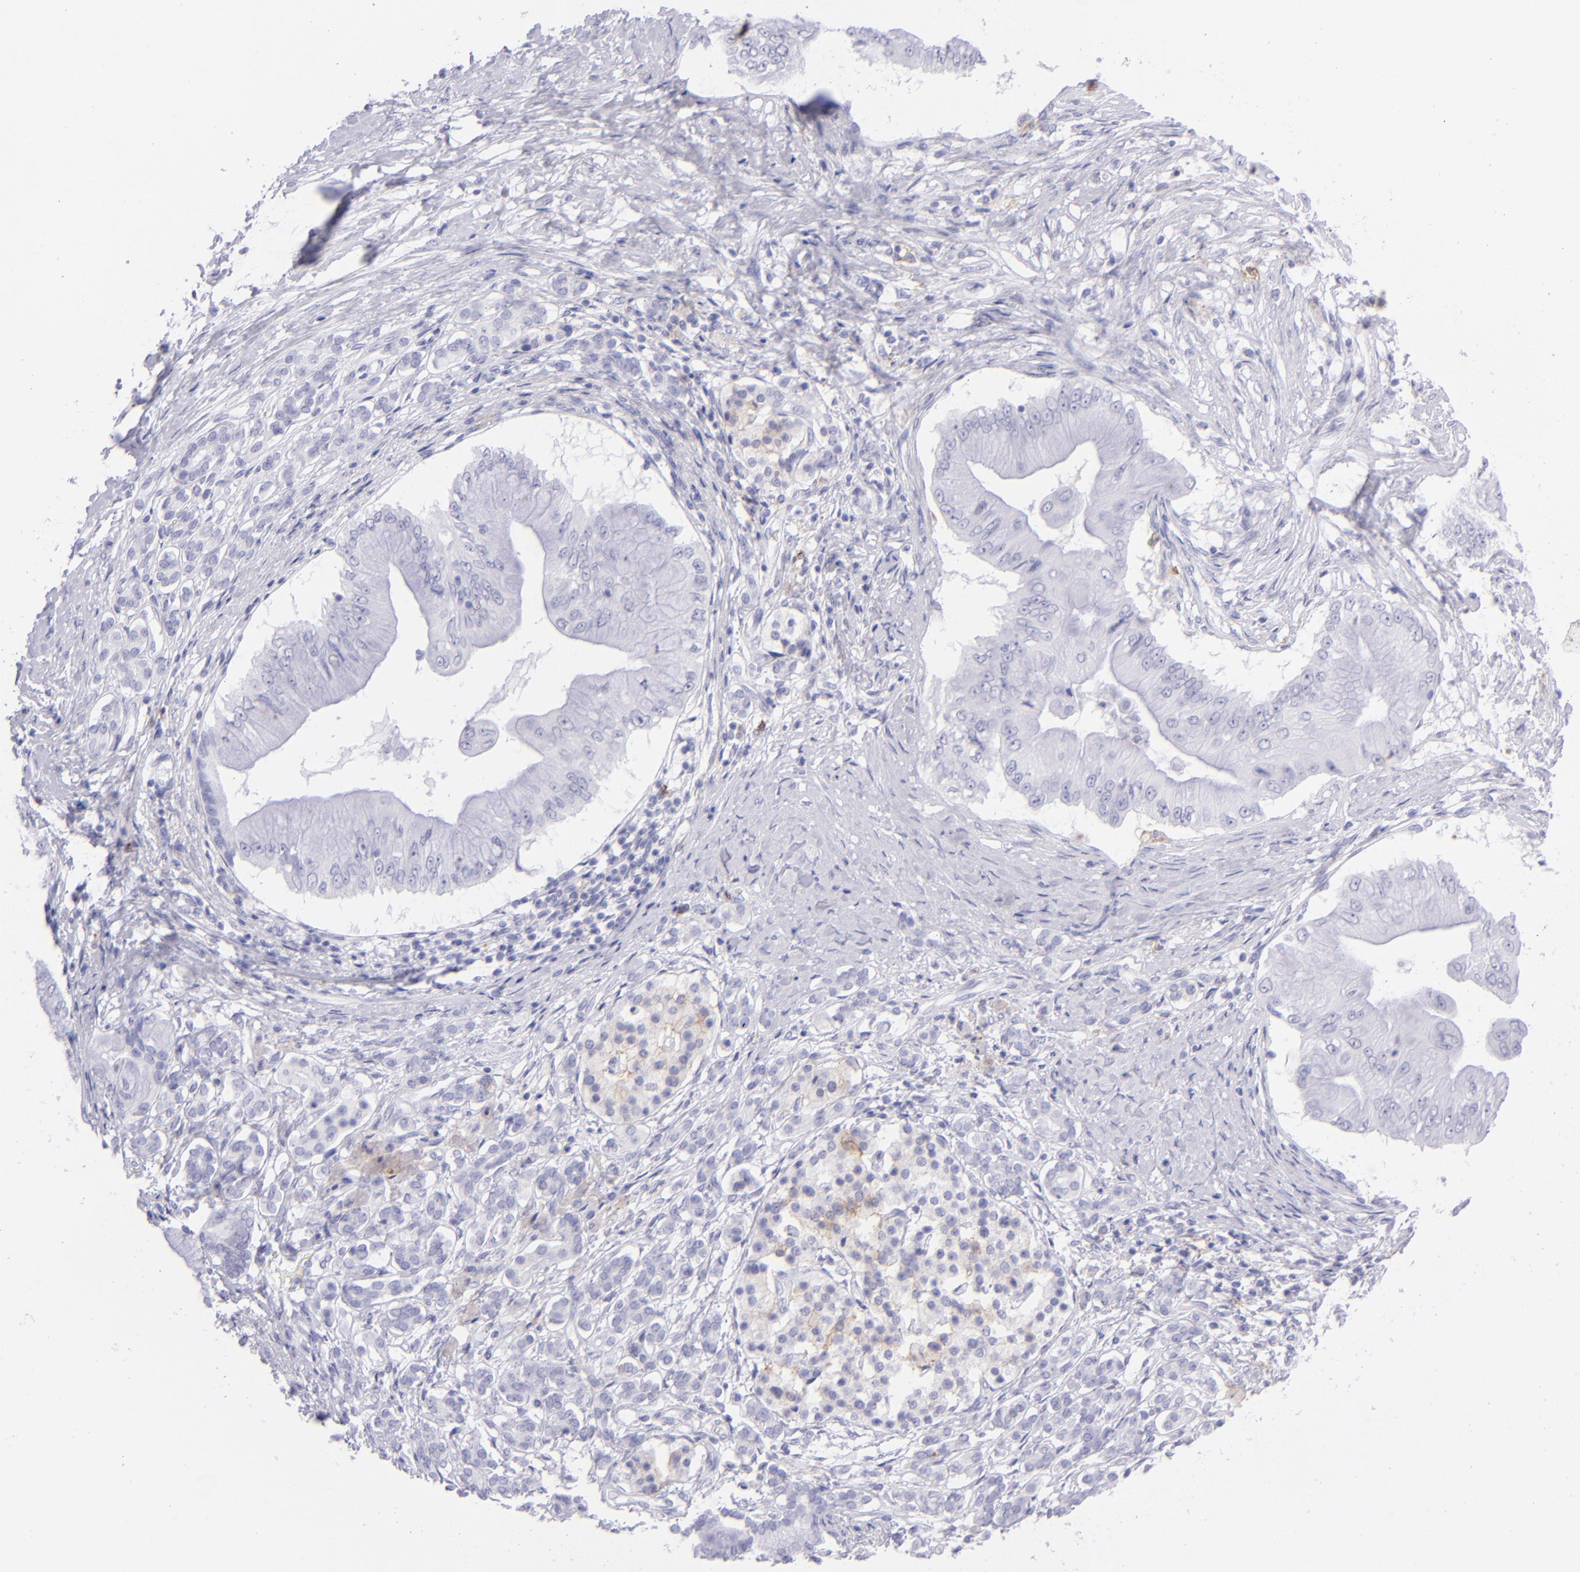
{"staining": {"intensity": "negative", "quantity": "none", "location": "none"}, "tissue": "pancreatic cancer", "cell_type": "Tumor cells", "image_type": "cancer", "snomed": [{"axis": "morphology", "description": "Adenocarcinoma, NOS"}, {"axis": "topography", "description": "Pancreas"}], "caption": "Histopathology image shows no significant protein positivity in tumor cells of pancreatic cancer.", "gene": "CD72", "patient": {"sex": "male", "age": 62}}